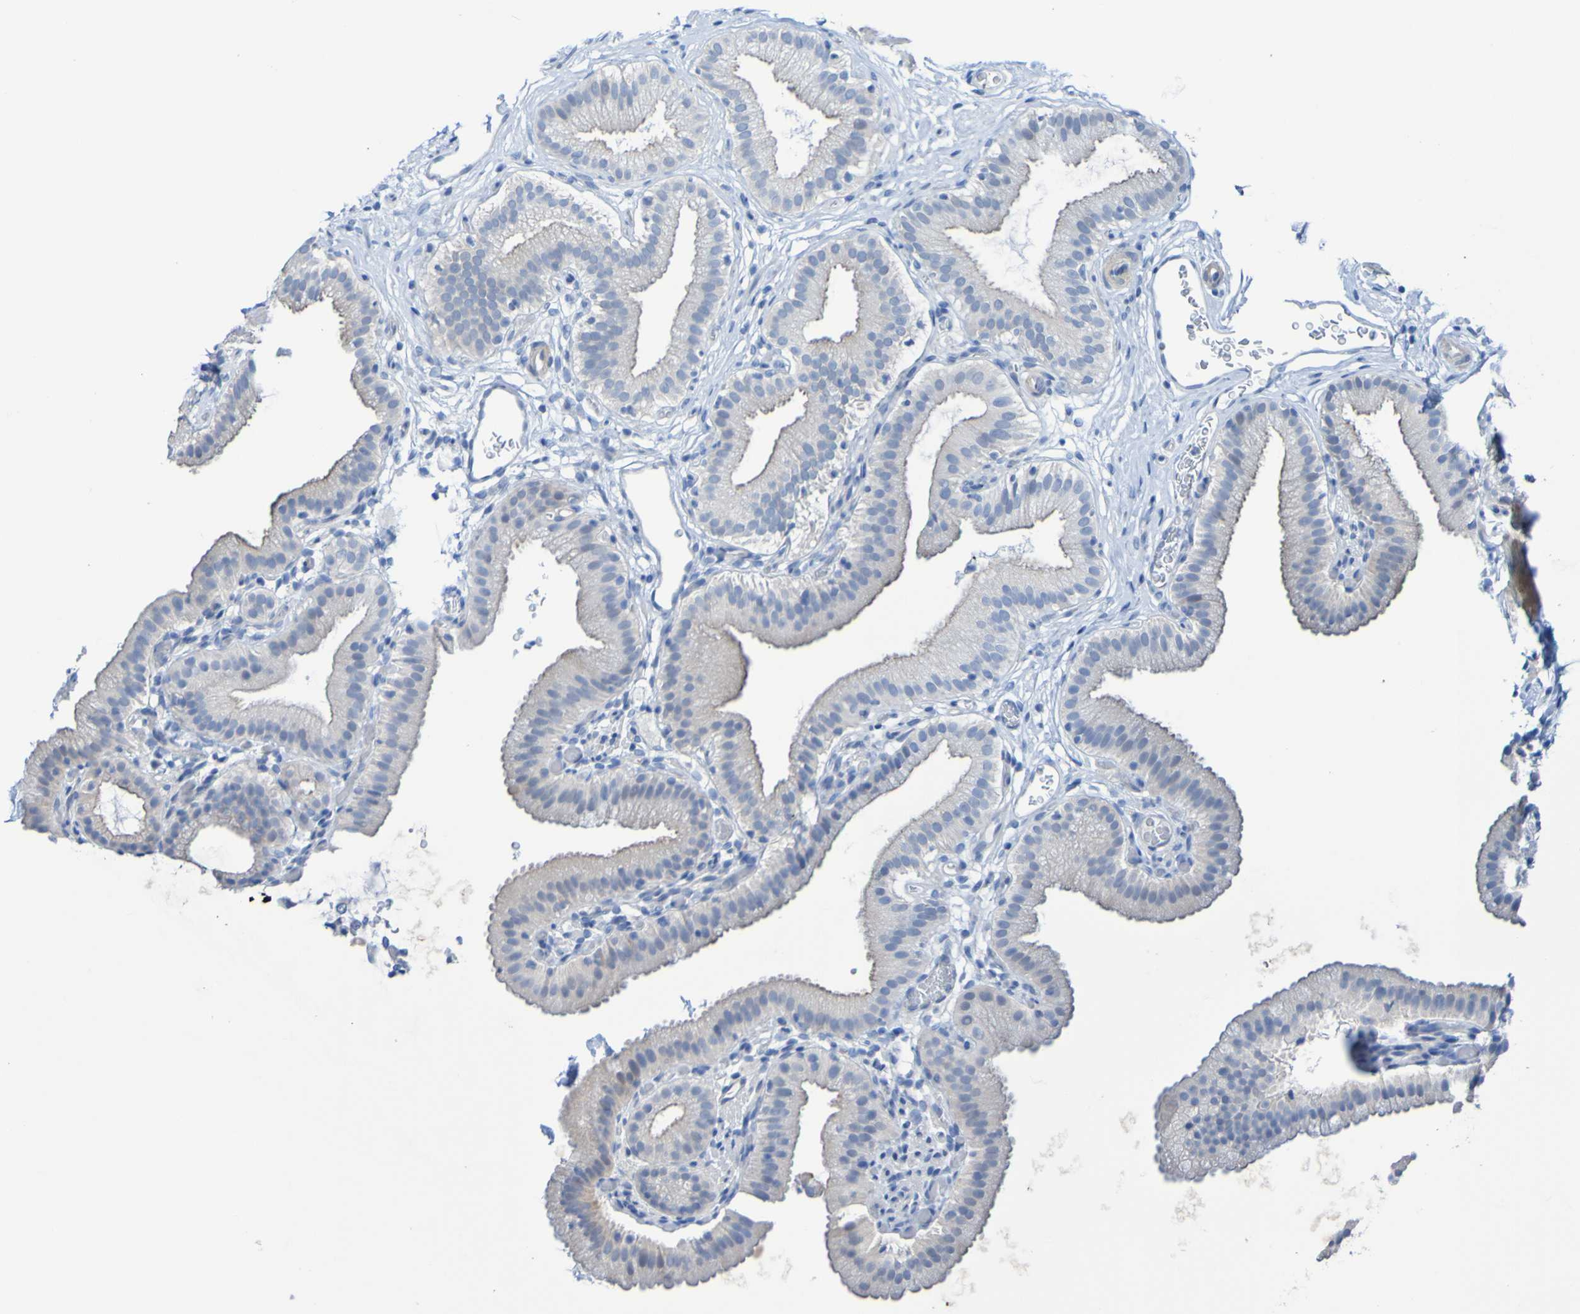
{"staining": {"intensity": "weak", "quantity": "<25%", "location": "cytoplasmic/membranous"}, "tissue": "gallbladder", "cell_type": "Glandular cells", "image_type": "normal", "snomed": [{"axis": "morphology", "description": "Normal tissue, NOS"}, {"axis": "topography", "description": "Gallbladder"}], "caption": "An IHC photomicrograph of normal gallbladder is shown. There is no staining in glandular cells of gallbladder. (DAB IHC, high magnification).", "gene": "ACMSD", "patient": {"sex": "male", "age": 54}}